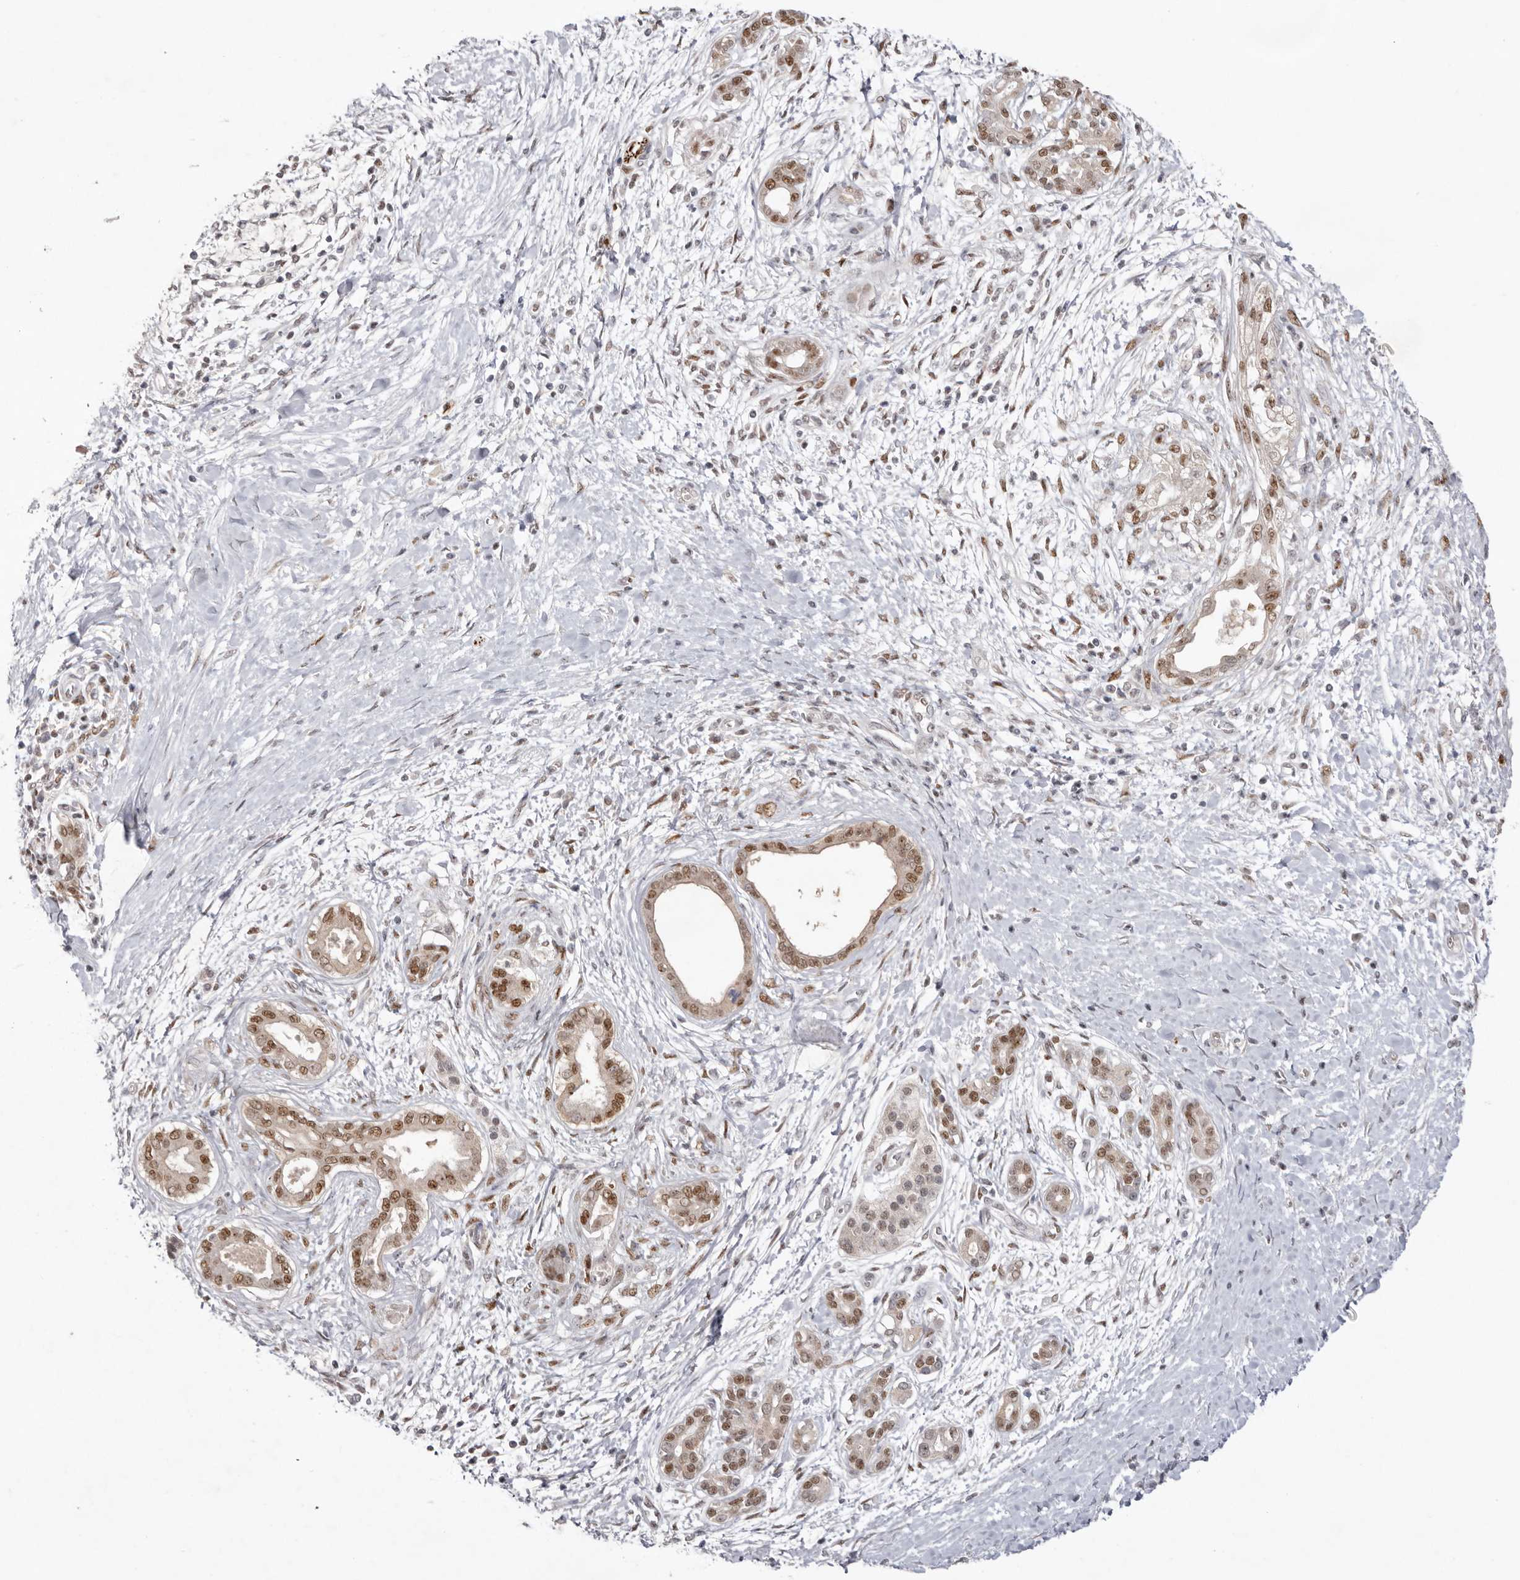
{"staining": {"intensity": "moderate", "quantity": ">75%", "location": "nuclear"}, "tissue": "pancreatic cancer", "cell_type": "Tumor cells", "image_type": "cancer", "snomed": [{"axis": "morphology", "description": "Adenocarcinoma, NOS"}, {"axis": "topography", "description": "Pancreas"}], "caption": "The photomicrograph shows staining of pancreatic cancer (adenocarcinoma), revealing moderate nuclear protein staining (brown color) within tumor cells.", "gene": "TADA1", "patient": {"sex": "male", "age": 58}}